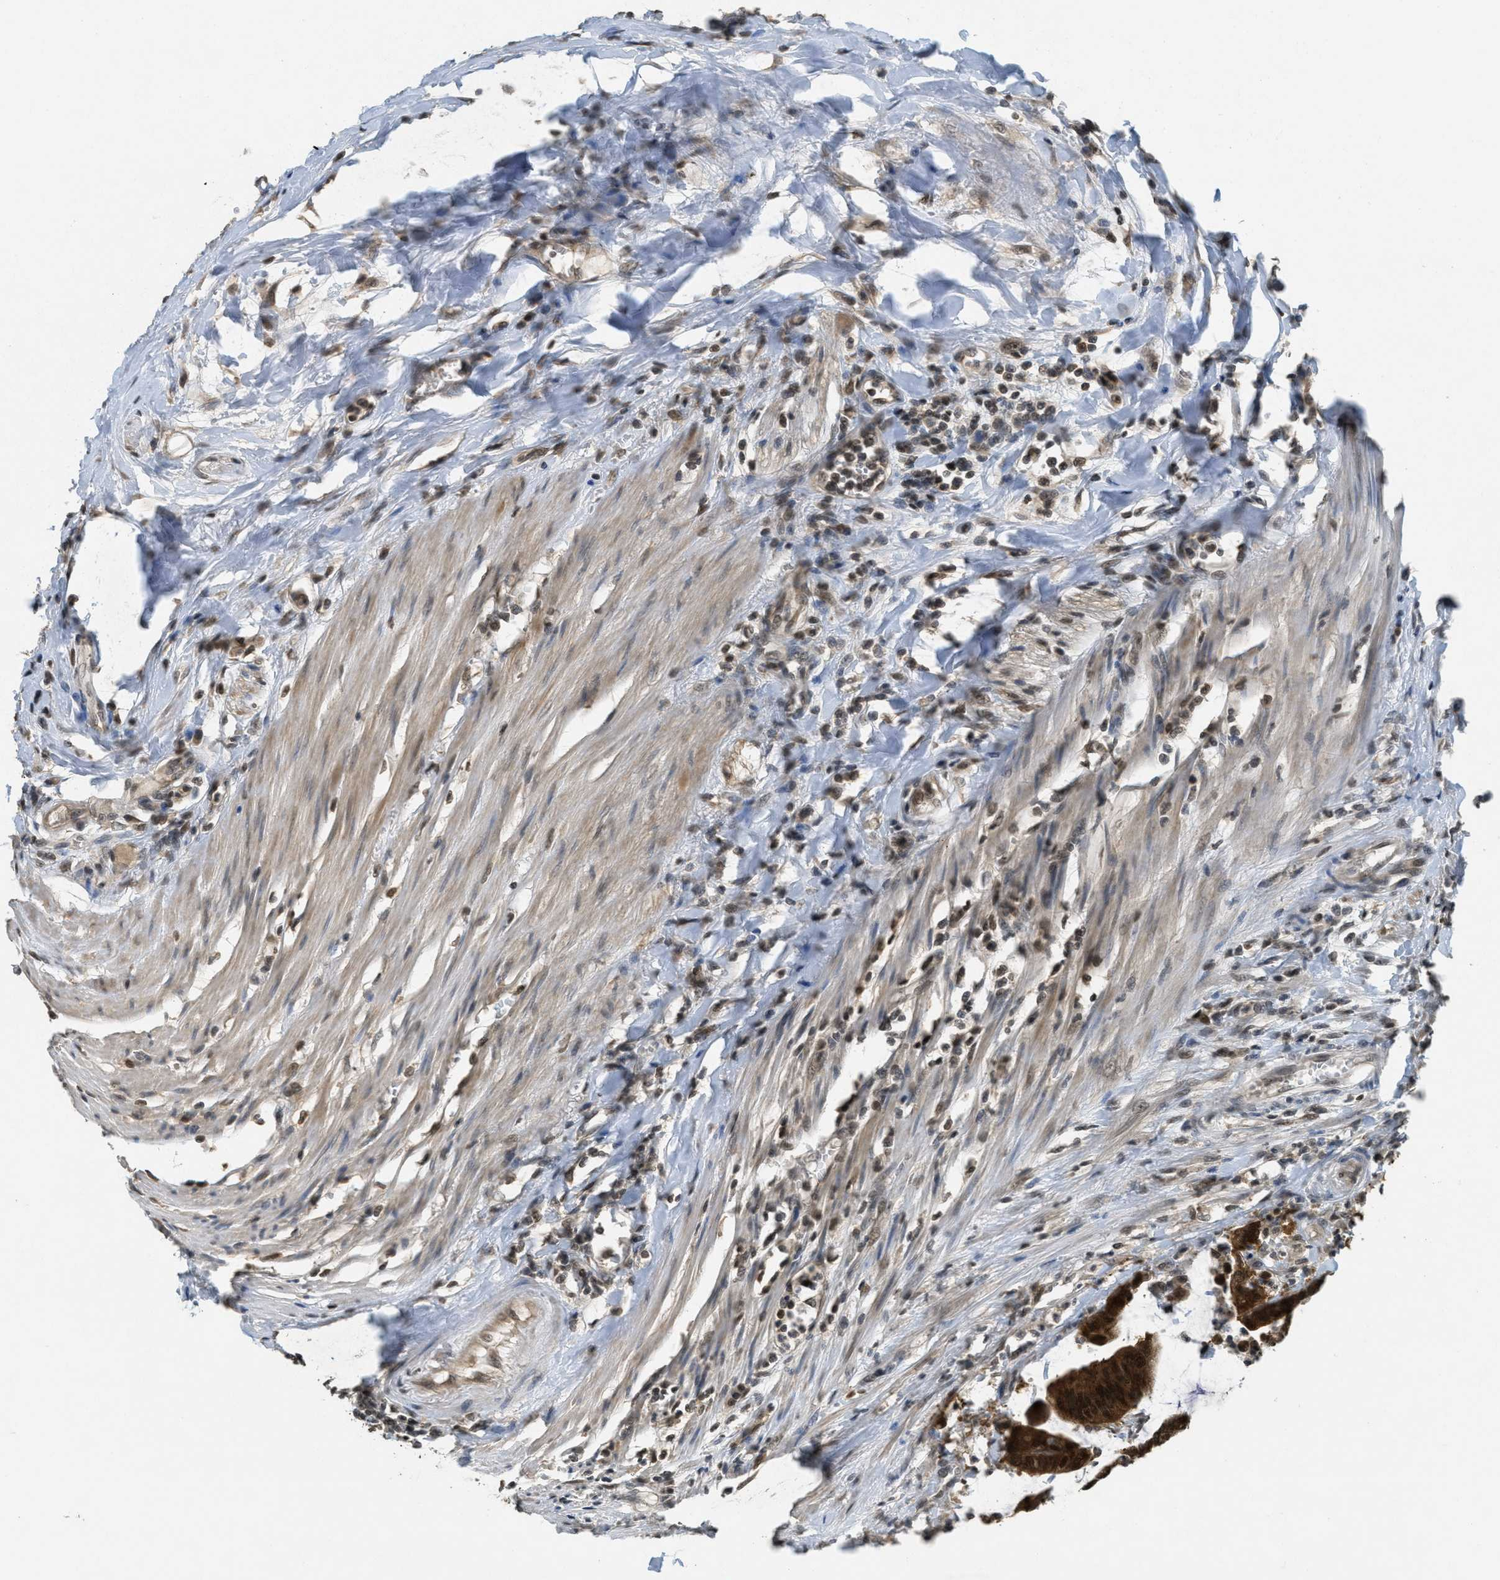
{"staining": {"intensity": "strong", "quantity": ">75%", "location": "cytoplasmic/membranous,nuclear"}, "tissue": "colorectal cancer", "cell_type": "Tumor cells", "image_type": "cancer", "snomed": [{"axis": "morphology", "description": "Adenocarcinoma, NOS"}, {"axis": "topography", "description": "Rectum"}], "caption": "Protein staining shows strong cytoplasmic/membranous and nuclear staining in about >75% of tumor cells in adenocarcinoma (colorectal).", "gene": "DNAJB1", "patient": {"sex": "female", "age": 66}}